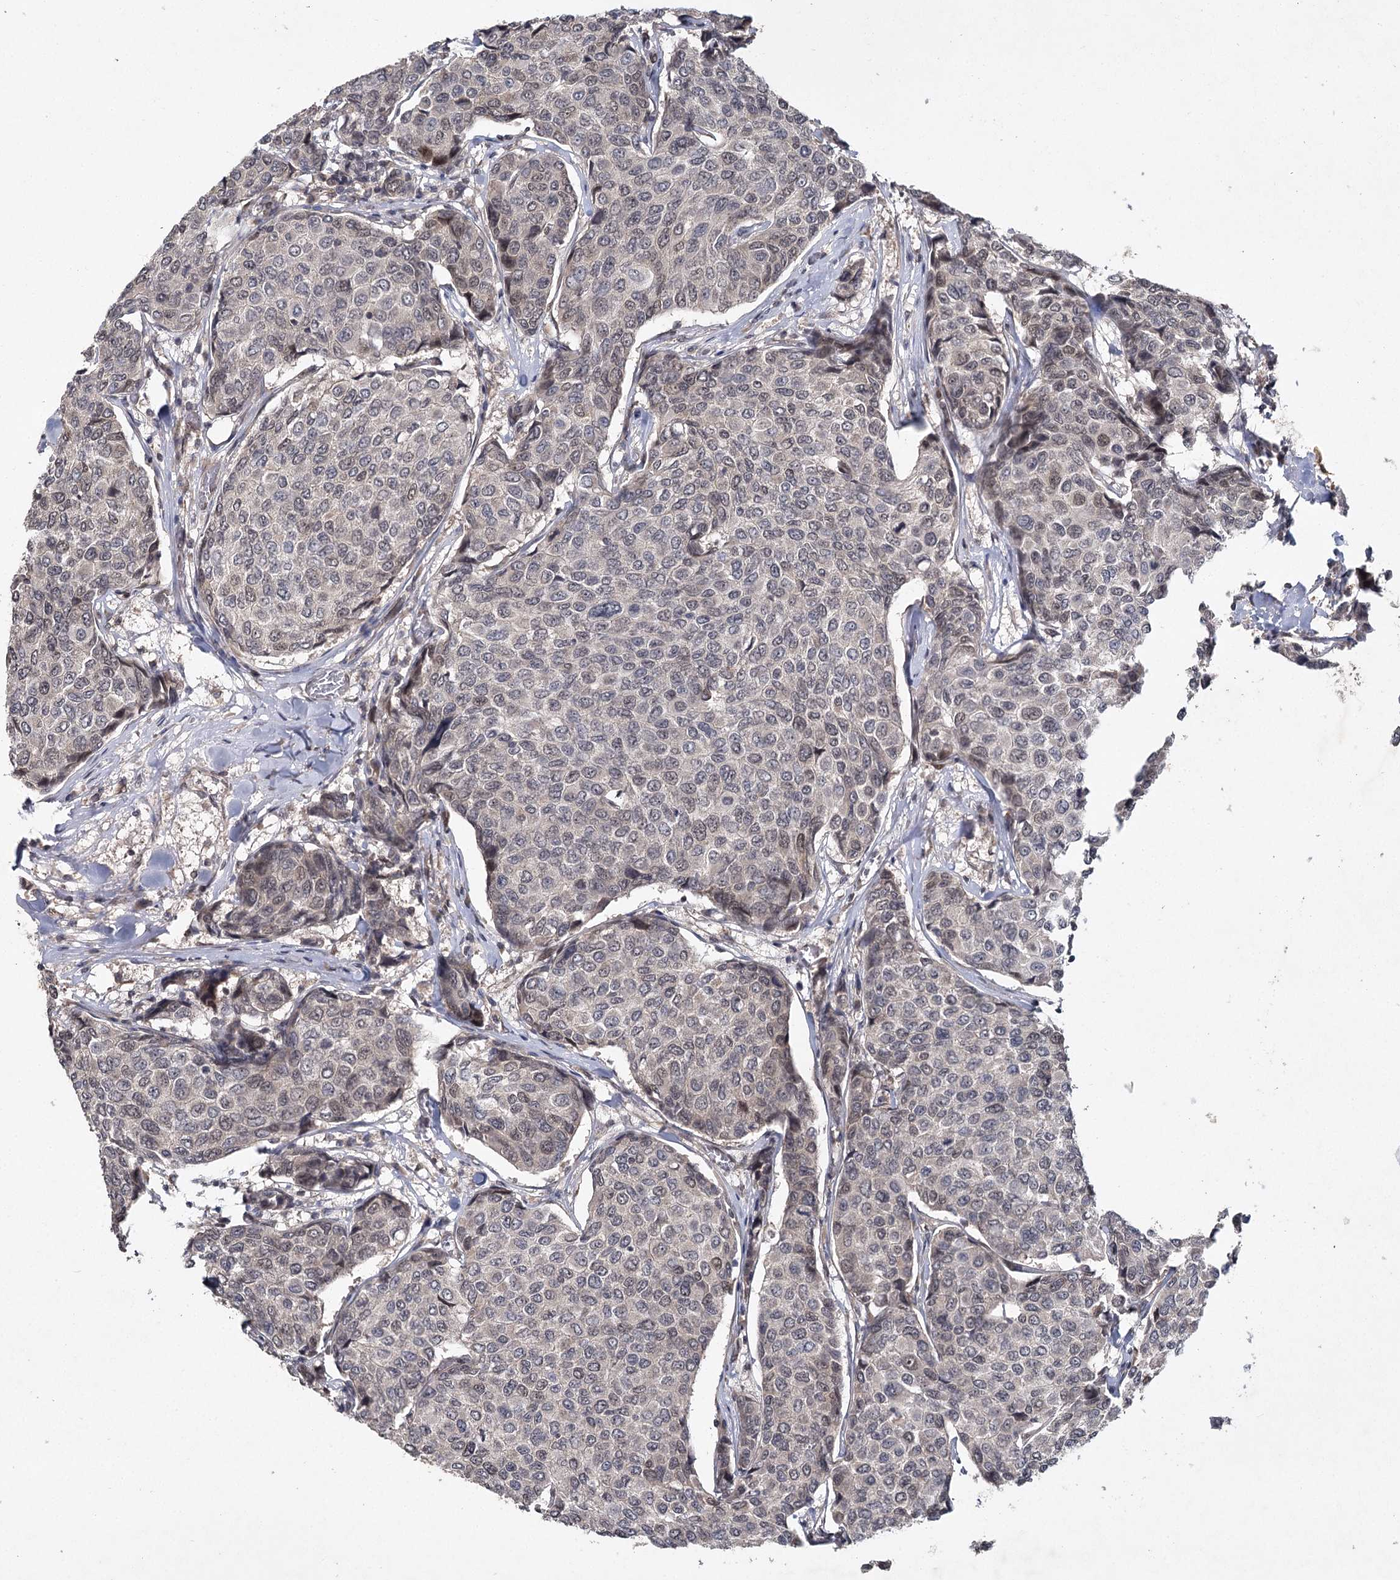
{"staining": {"intensity": "weak", "quantity": "<25%", "location": "nuclear"}, "tissue": "breast cancer", "cell_type": "Tumor cells", "image_type": "cancer", "snomed": [{"axis": "morphology", "description": "Duct carcinoma"}, {"axis": "topography", "description": "Breast"}], "caption": "This is a image of IHC staining of breast invasive ductal carcinoma, which shows no staining in tumor cells.", "gene": "DCUN1D4", "patient": {"sex": "female", "age": 55}}